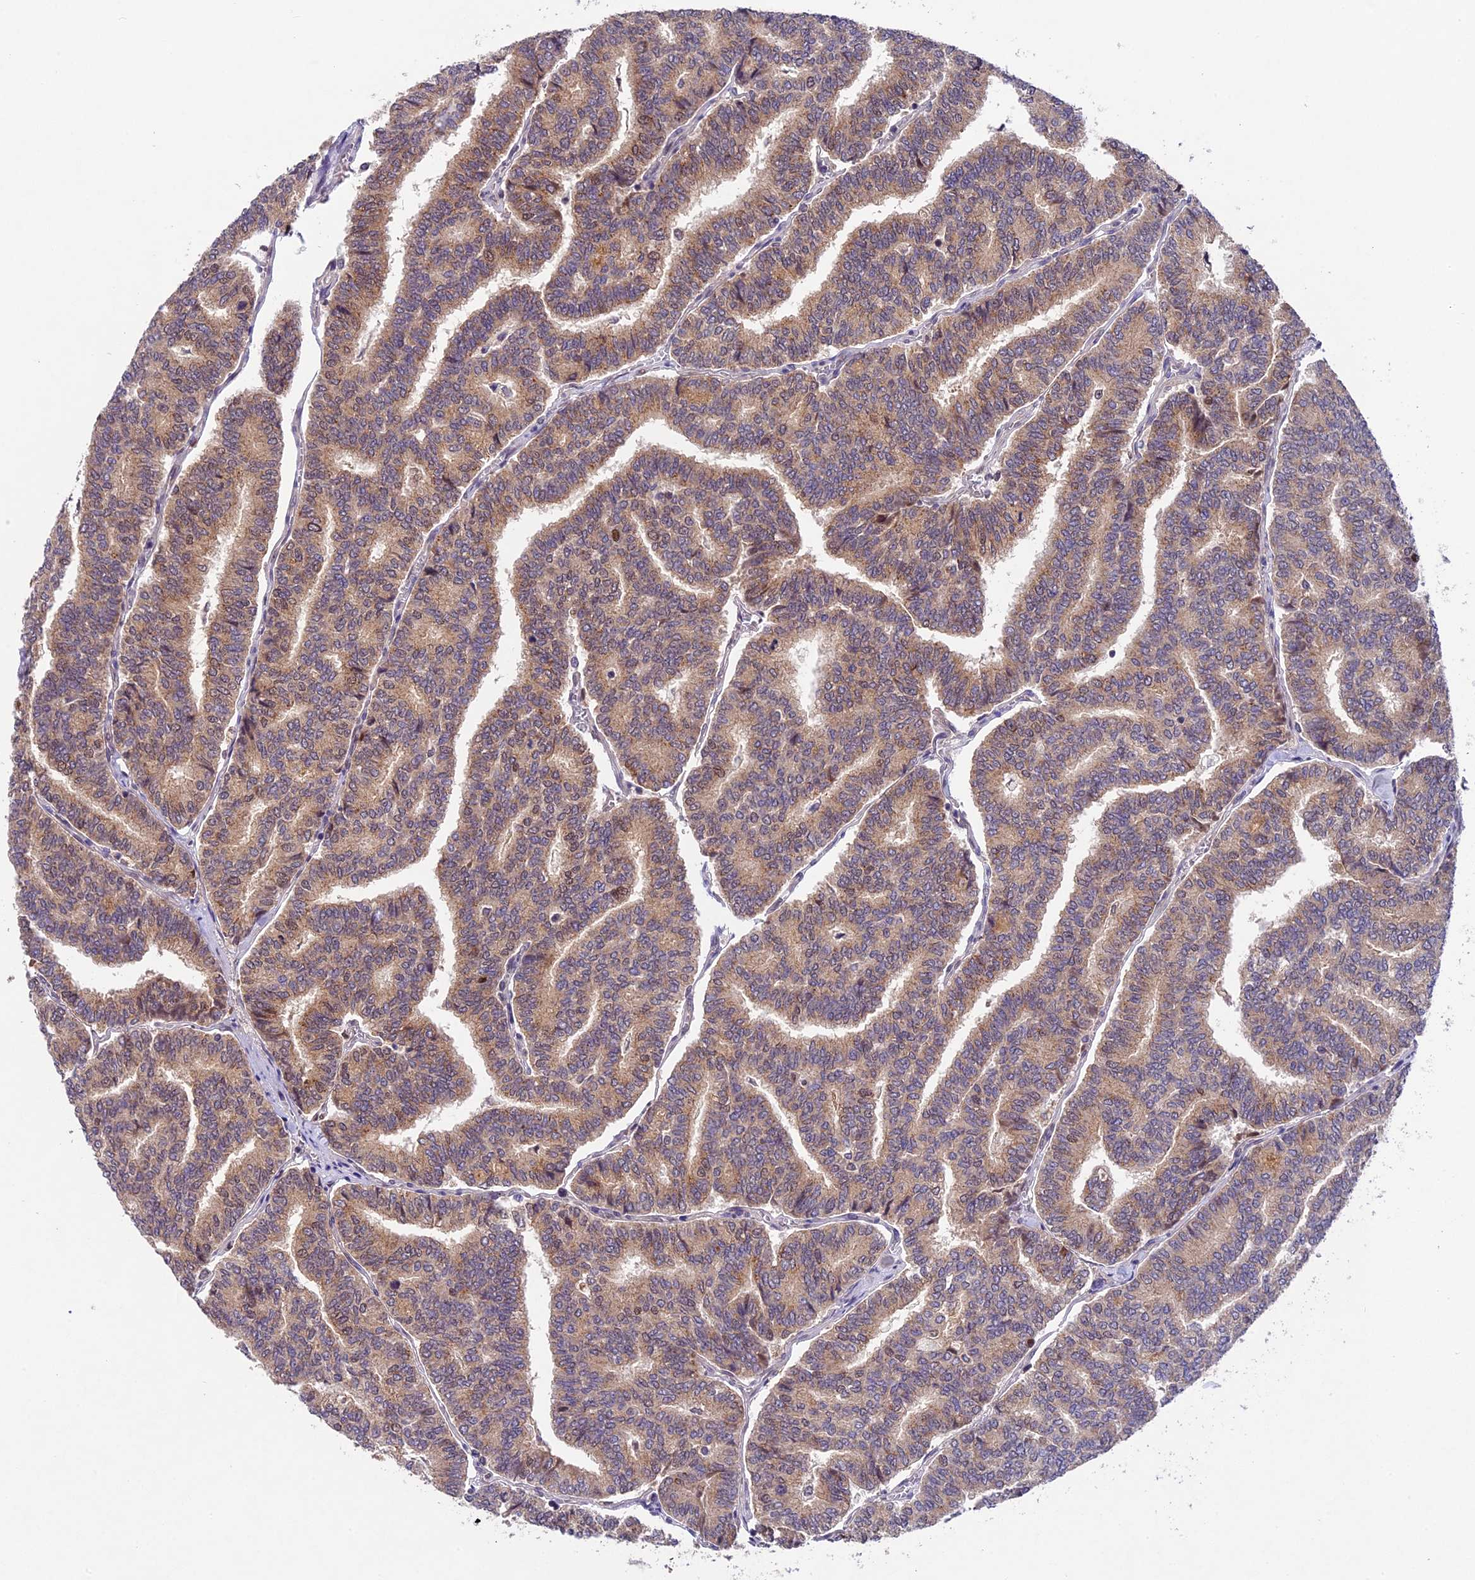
{"staining": {"intensity": "weak", "quantity": ">75%", "location": "cytoplasmic/membranous"}, "tissue": "thyroid cancer", "cell_type": "Tumor cells", "image_type": "cancer", "snomed": [{"axis": "morphology", "description": "Papillary adenocarcinoma, NOS"}, {"axis": "topography", "description": "Thyroid gland"}], "caption": "IHC of papillary adenocarcinoma (thyroid) shows low levels of weak cytoplasmic/membranous positivity in about >75% of tumor cells.", "gene": "CCSER1", "patient": {"sex": "female", "age": 35}}